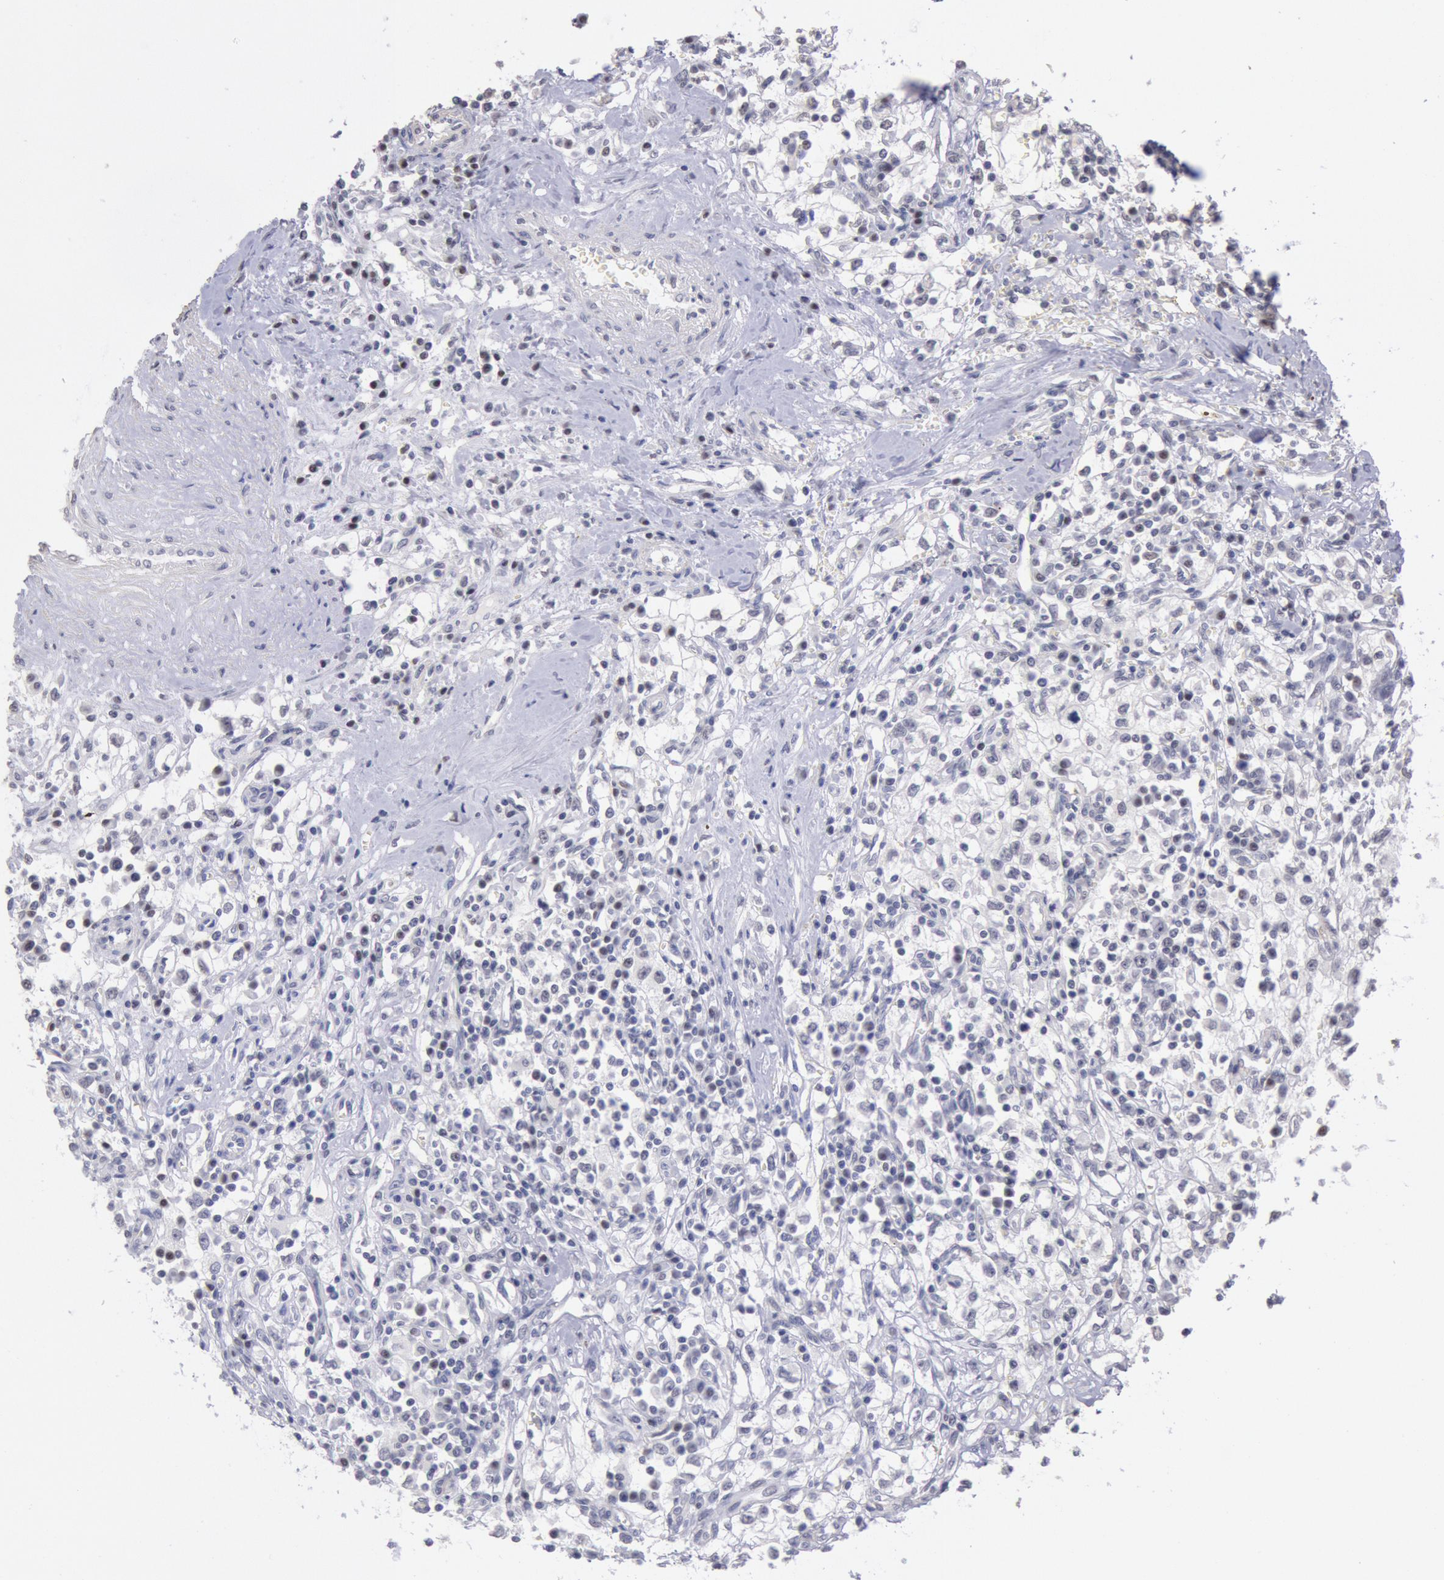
{"staining": {"intensity": "negative", "quantity": "none", "location": "none"}, "tissue": "renal cancer", "cell_type": "Tumor cells", "image_type": "cancer", "snomed": [{"axis": "morphology", "description": "Adenocarcinoma, NOS"}, {"axis": "topography", "description": "Kidney"}], "caption": "The image exhibits no staining of tumor cells in renal cancer (adenocarcinoma).", "gene": "MYH7", "patient": {"sex": "male", "age": 82}}